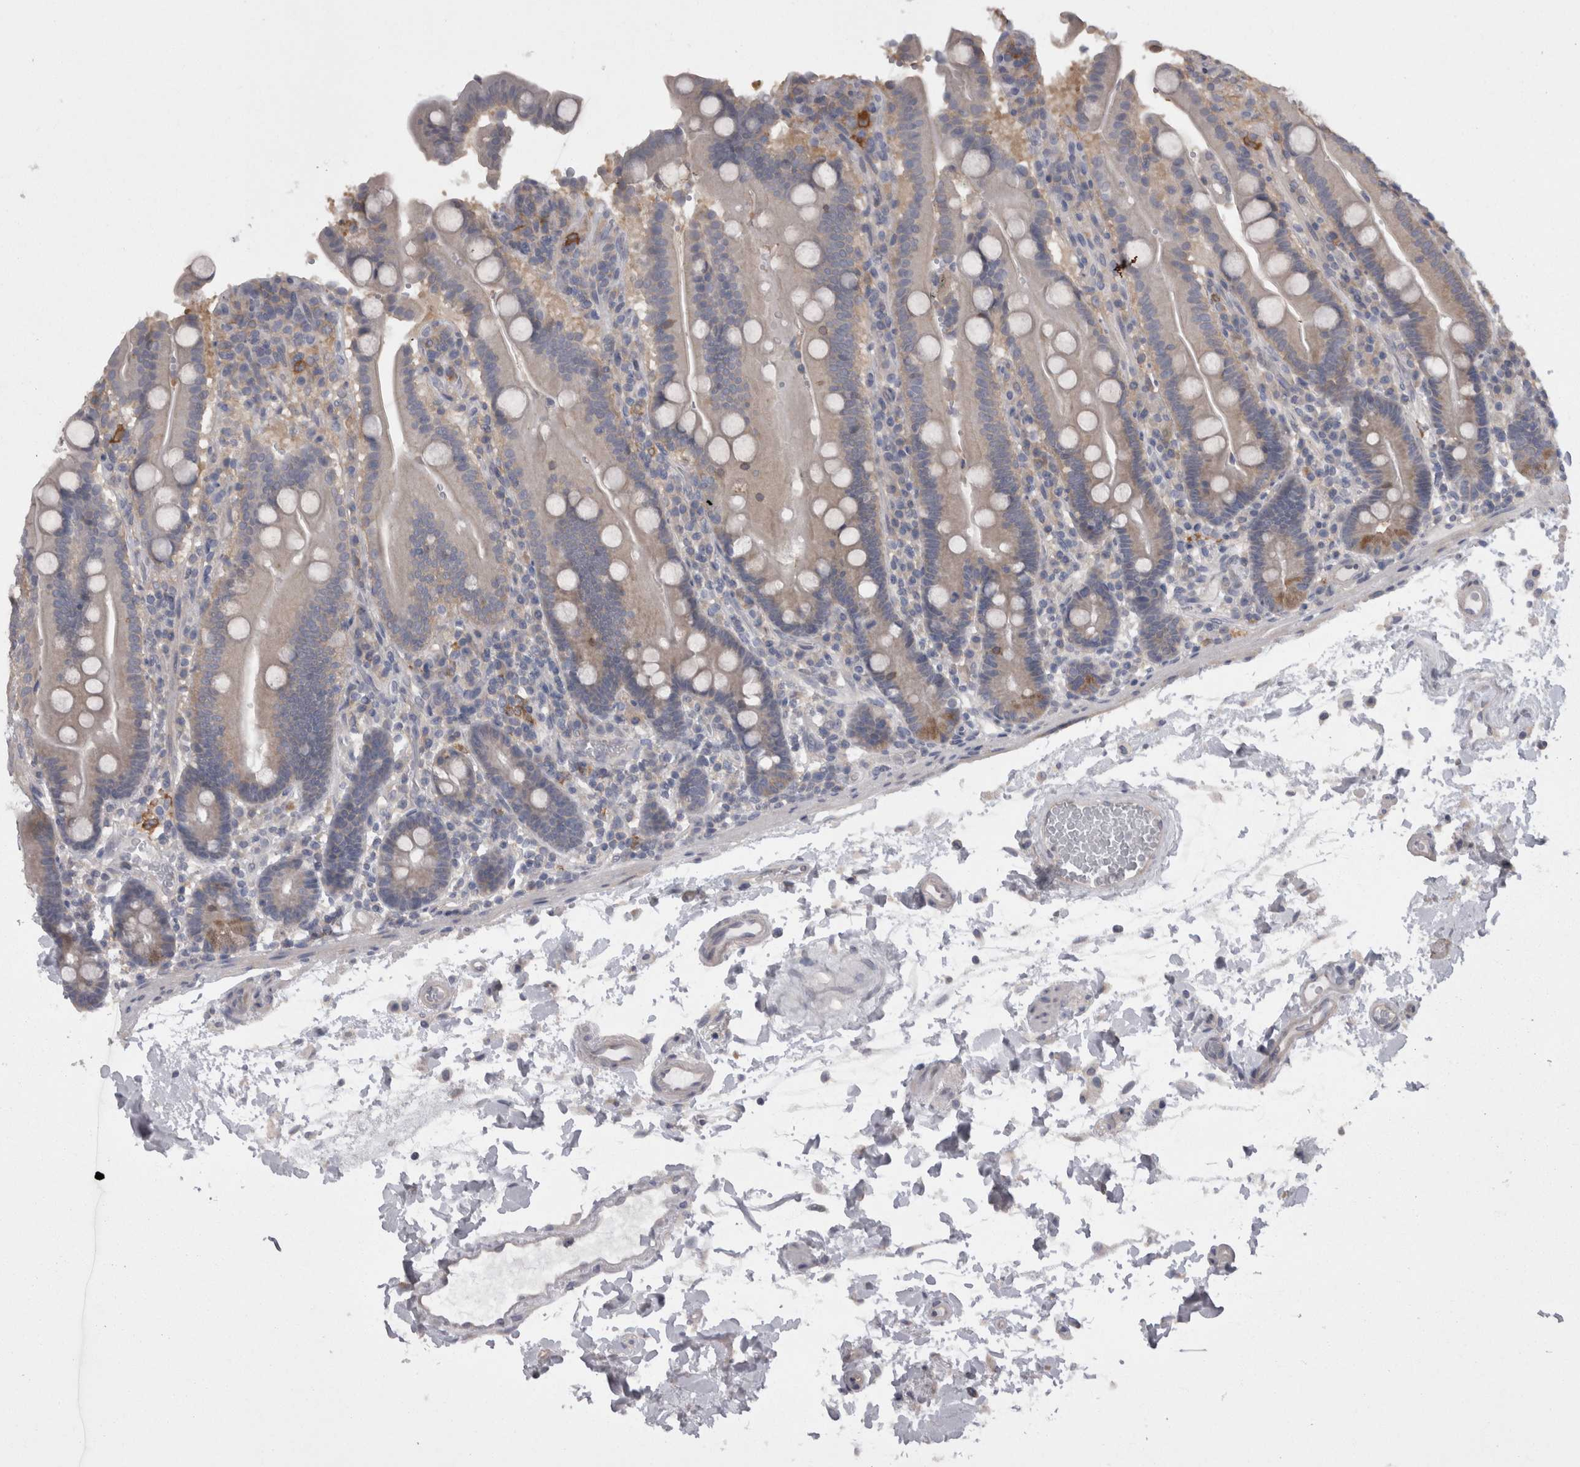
{"staining": {"intensity": "negative", "quantity": "none", "location": "none"}, "tissue": "duodenum", "cell_type": "Glandular cells", "image_type": "normal", "snomed": [{"axis": "morphology", "description": "Normal tissue, NOS"}, {"axis": "topography", "description": "Small intestine, NOS"}], "caption": "Image shows no protein staining in glandular cells of normal duodenum.", "gene": "CAMK2D", "patient": {"sex": "female", "age": 71}}